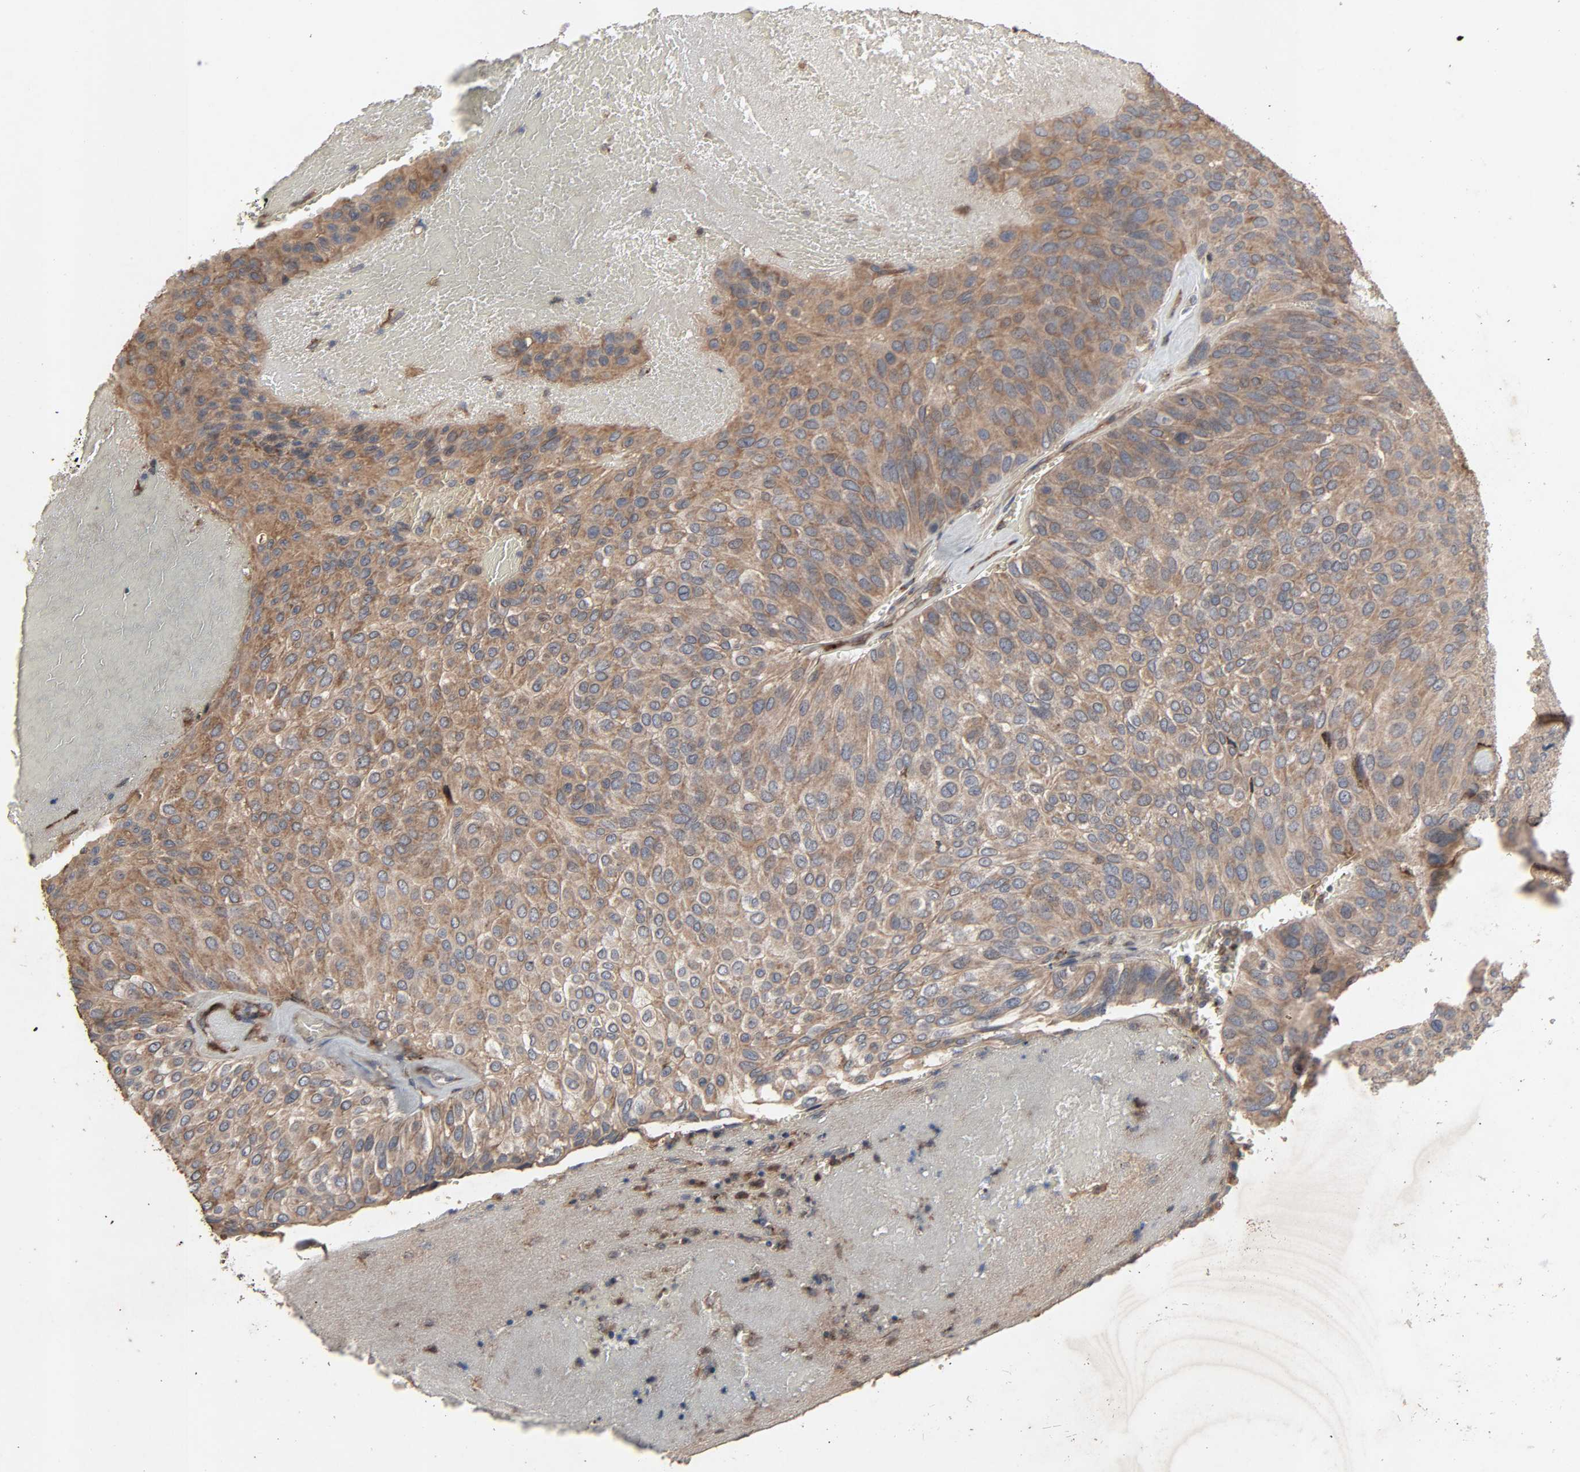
{"staining": {"intensity": "moderate", "quantity": ">75%", "location": "cytoplasmic/membranous"}, "tissue": "urothelial cancer", "cell_type": "Tumor cells", "image_type": "cancer", "snomed": [{"axis": "morphology", "description": "Urothelial carcinoma, High grade"}, {"axis": "topography", "description": "Urinary bladder"}], "caption": "Moderate cytoplasmic/membranous staining is seen in approximately >75% of tumor cells in high-grade urothelial carcinoma.", "gene": "ADCY4", "patient": {"sex": "male", "age": 66}}